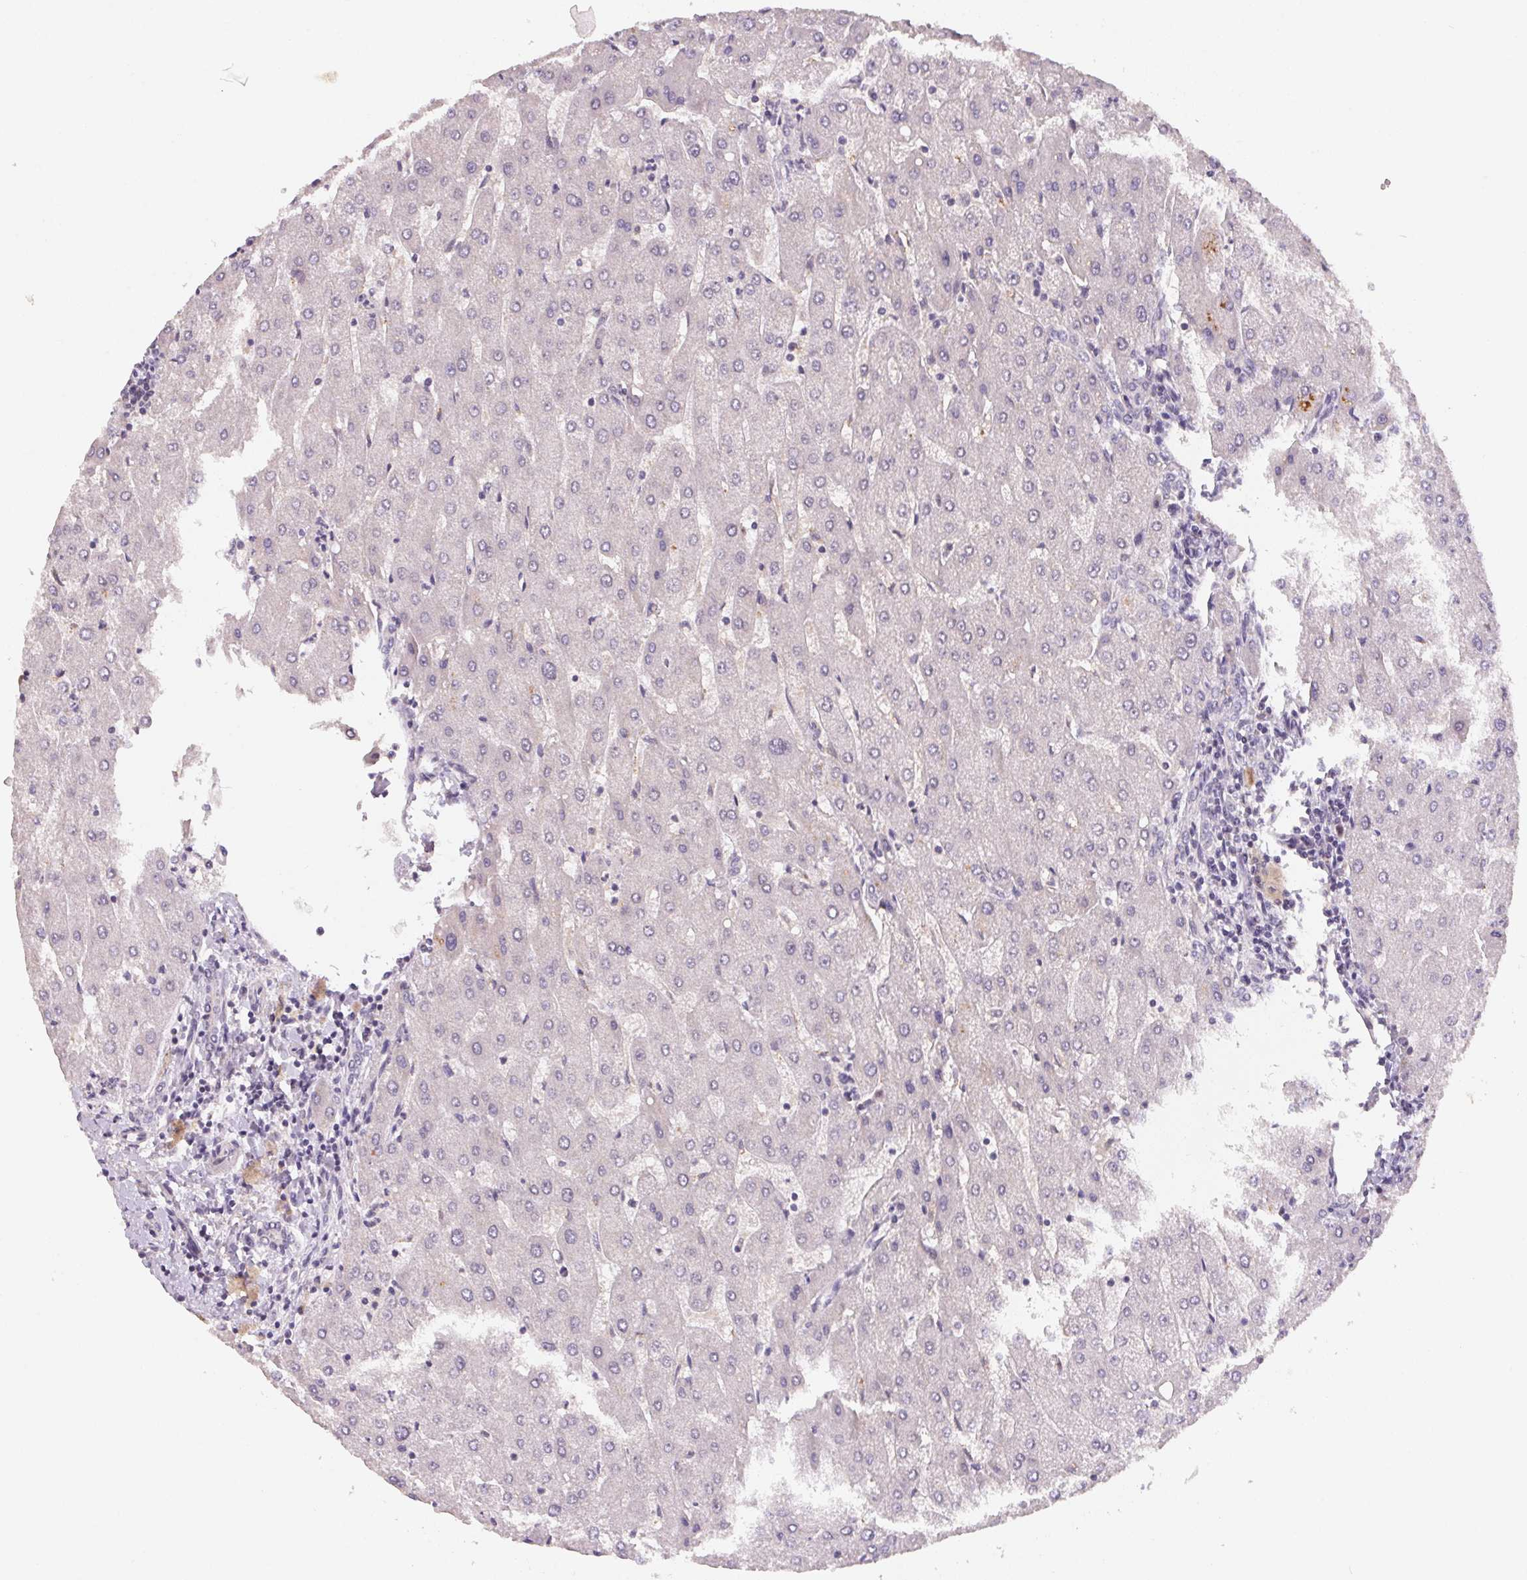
{"staining": {"intensity": "negative", "quantity": "none", "location": "none"}, "tissue": "liver", "cell_type": "Cholangiocytes", "image_type": "normal", "snomed": [{"axis": "morphology", "description": "Normal tissue, NOS"}, {"axis": "topography", "description": "Liver"}], "caption": "IHC of unremarkable human liver displays no expression in cholangiocytes.", "gene": "KIFC1", "patient": {"sex": "male", "age": 67}}